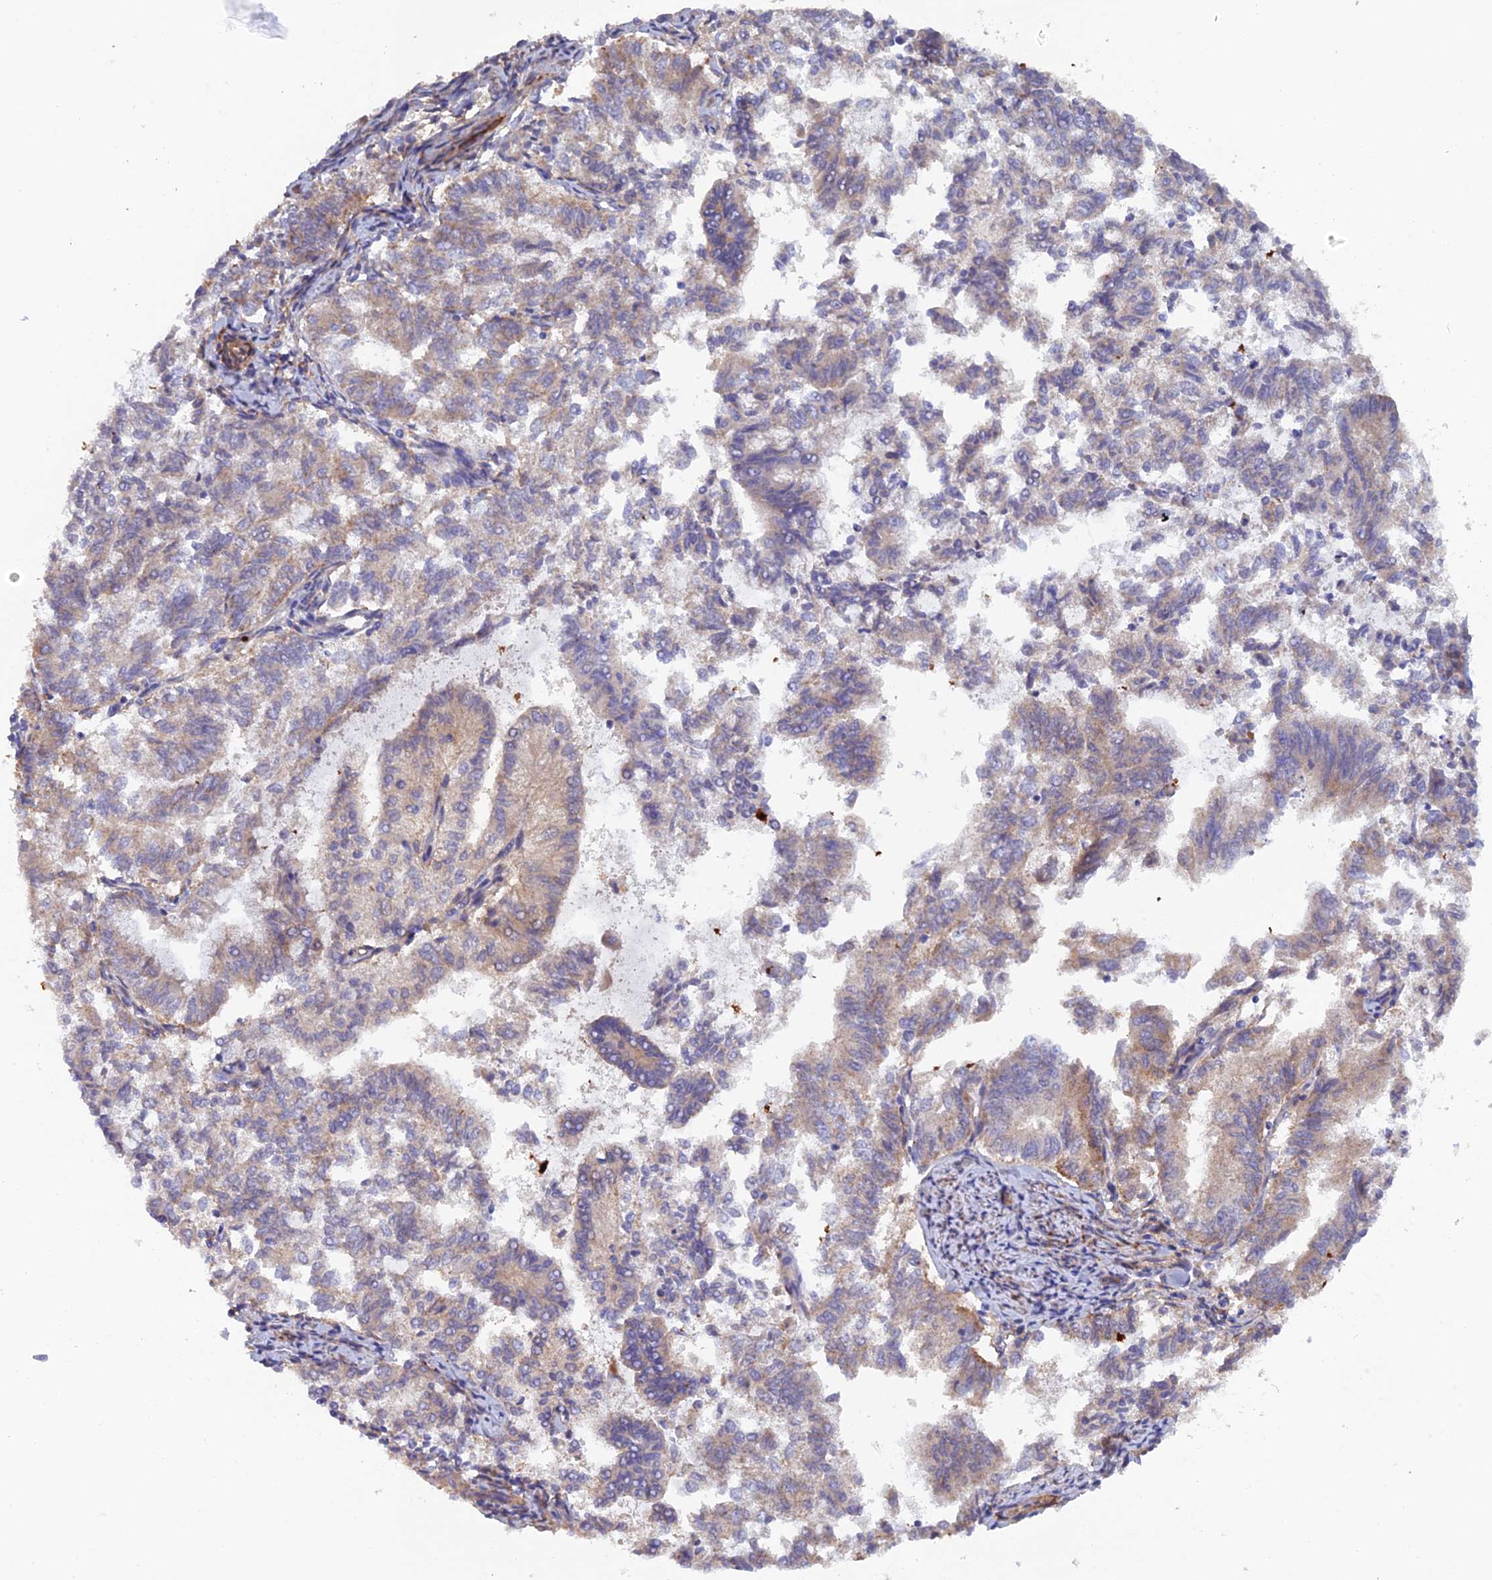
{"staining": {"intensity": "weak", "quantity": "25%-75%", "location": "cytoplasmic/membranous"}, "tissue": "endometrial cancer", "cell_type": "Tumor cells", "image_type": "cancer", "snomed": [{"axis": "morphology", "description": "Adenocarcinoma, NOS"}, {"axis": "topography", "description": "Endometrium"}], "caption": "Endometrial cancer (adenocarcinoma) stained for a protein (brown) exhibits weak cytoplasmic/membranous positive expression in approximately 25%-75% of tumor cells.", "gene": "FZR1", "patient": {"sex": "female", "age": 79}}